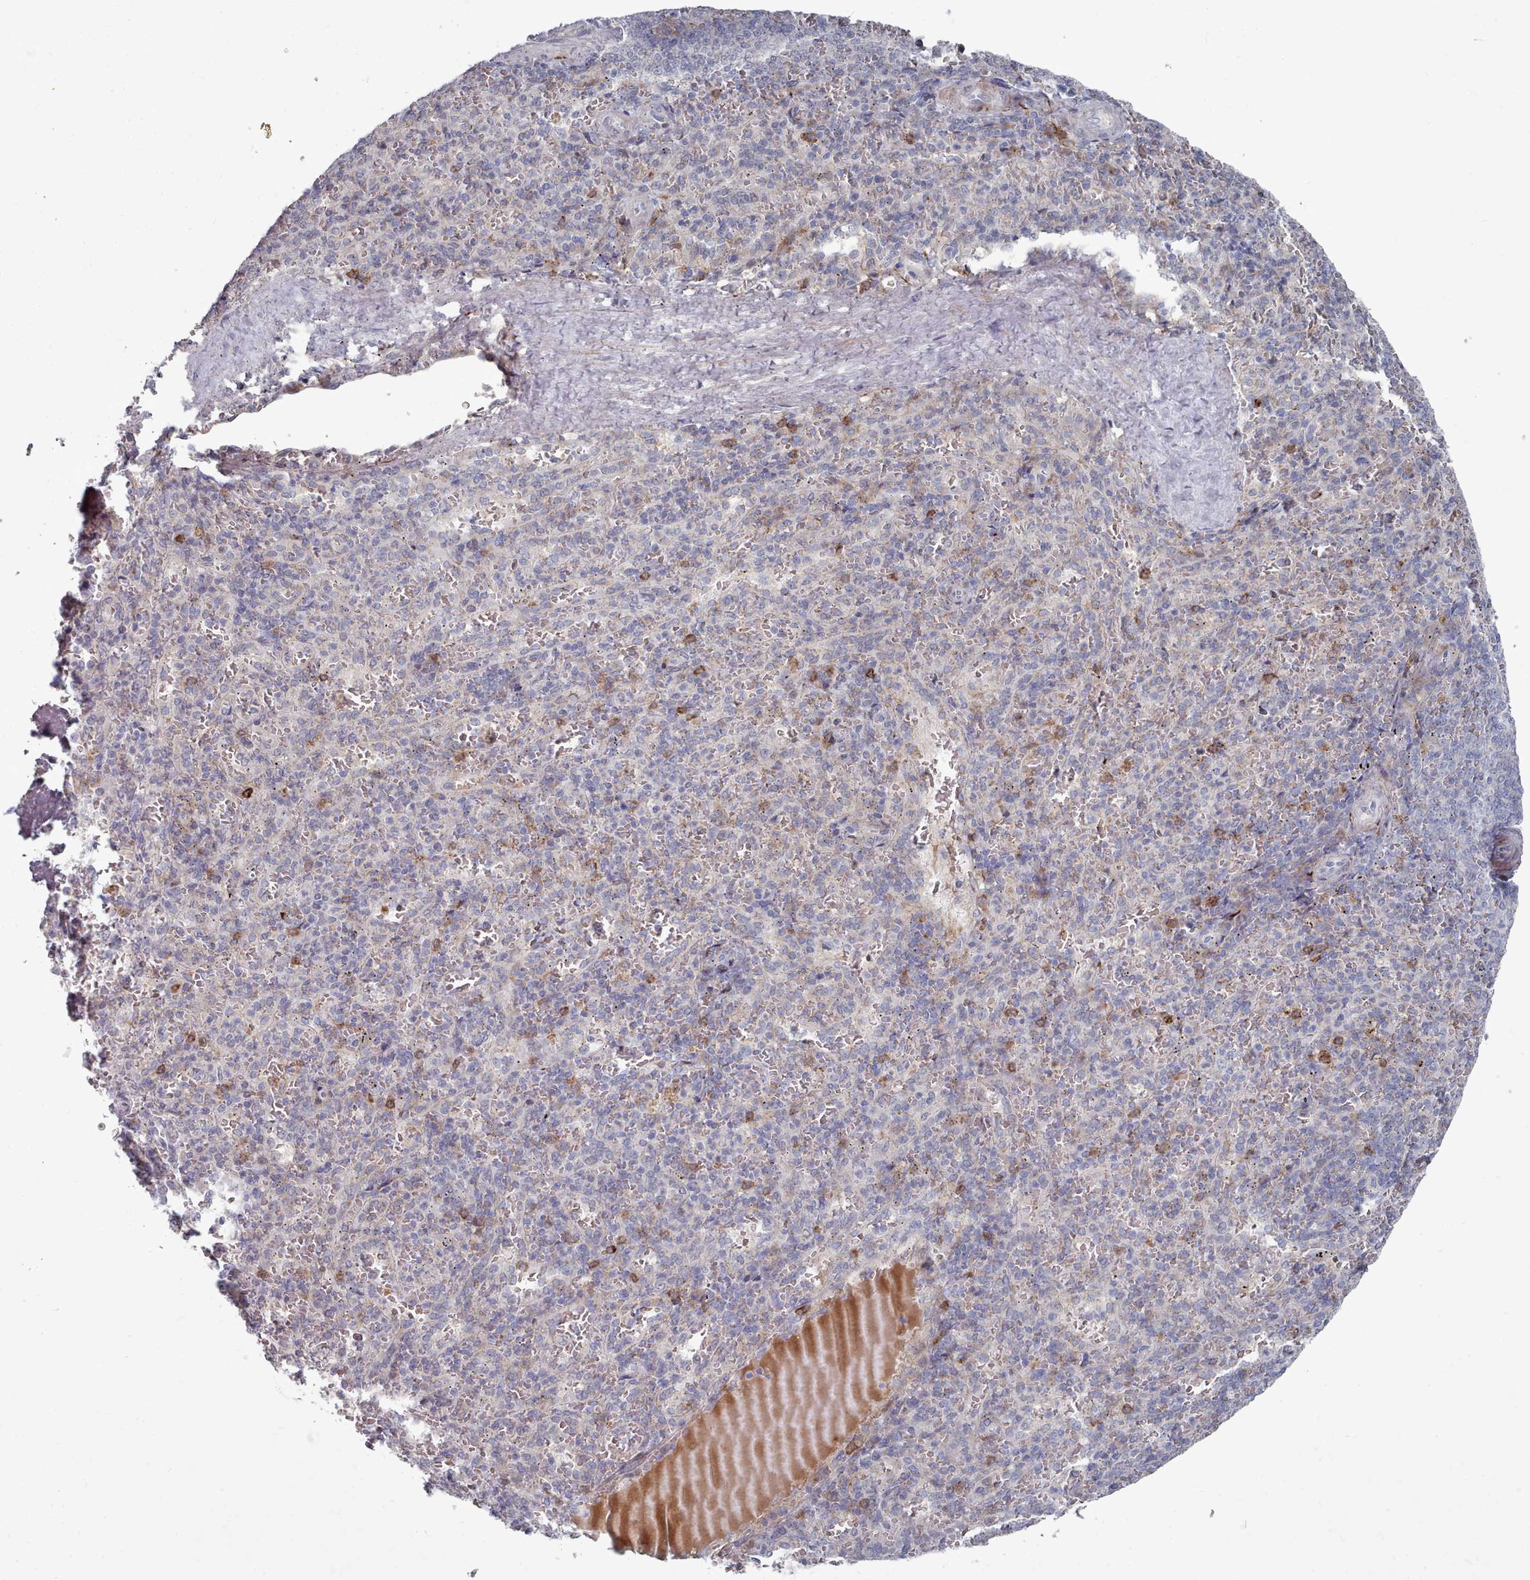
{"staining": {"intensity": "moderate", "quantity": "<25%", "location": "cytoplasmic/membranous"}, "tissue": "spleen", "cell_type": "Cells in red pulp", "image_type": "normal", "snomed": [{"axis": "morphology", "description": "Normal tissue, NOS"}, {"axis": "topography", "description": "Spleen"}], "caption": "Spleen stained with DAB (3,3'-diaminobenzidine) IHC demonstrates low levels of moderate cytoplasmic/membranous expression in approximately <25% of cells in red pulp.", "gene": "COL8A2", "patient": {"sex": "female", "age": 21}}